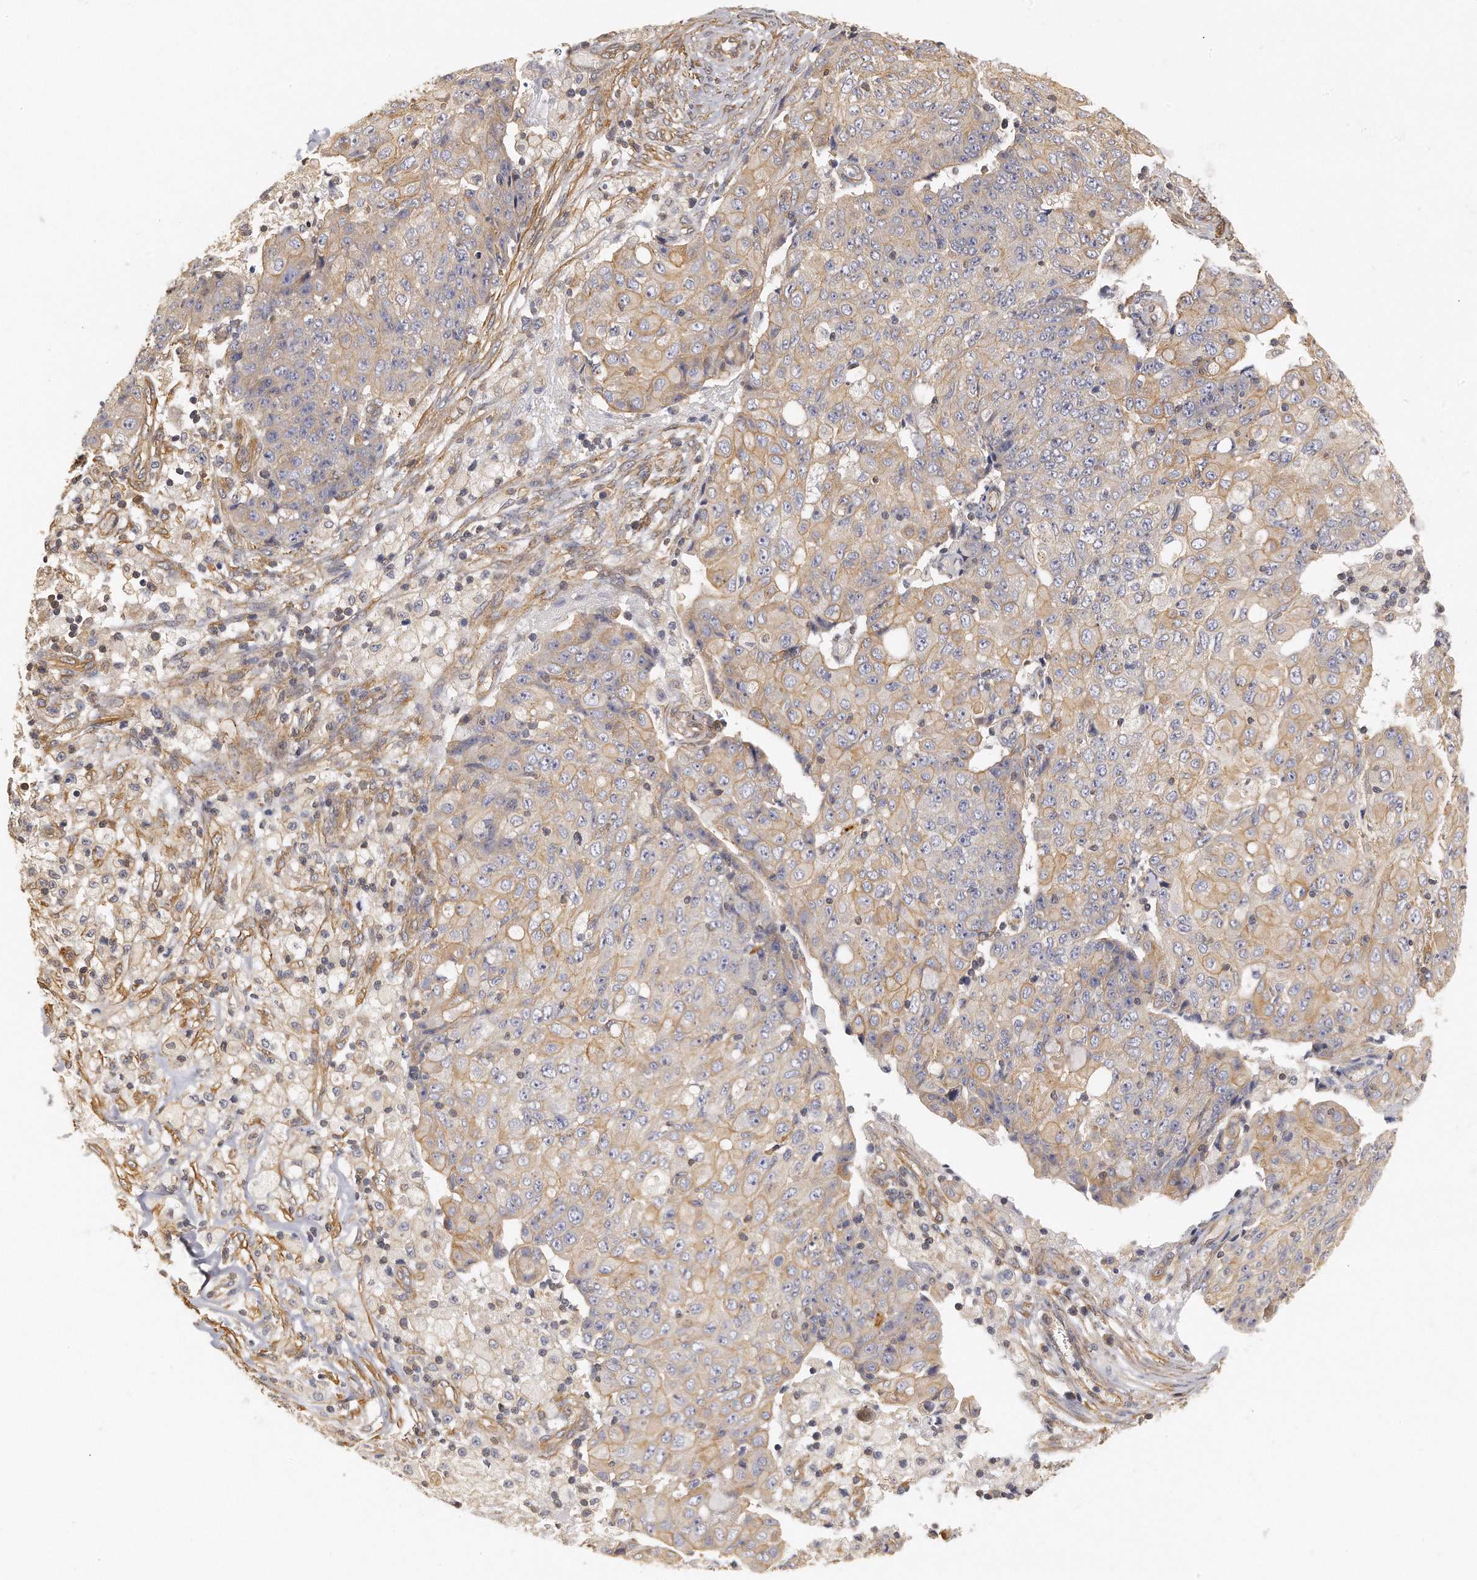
{"staining": {"intensity": "weak", "quantity": "25%-75%", "location": "cytoplasmic/membranous"}, "tissue": "ovarian cancer", "cell_type": "Tumor cells", "image_type": "cancer", "snomed": [{"axis": "morphology", "description": "Carcinoma, endometroid"}, {"axis": "topography", "description": "Ovary"}], "caption": "This histopathology image displays immunohistochemistry staining of human endometroid carcinoma (ovarian), with low weak cytoplasmic/membranous positivity in about 25%-75% of tumor cells.", "gene": "CHST7", "patient": {"sex": "female", "age": 42}}